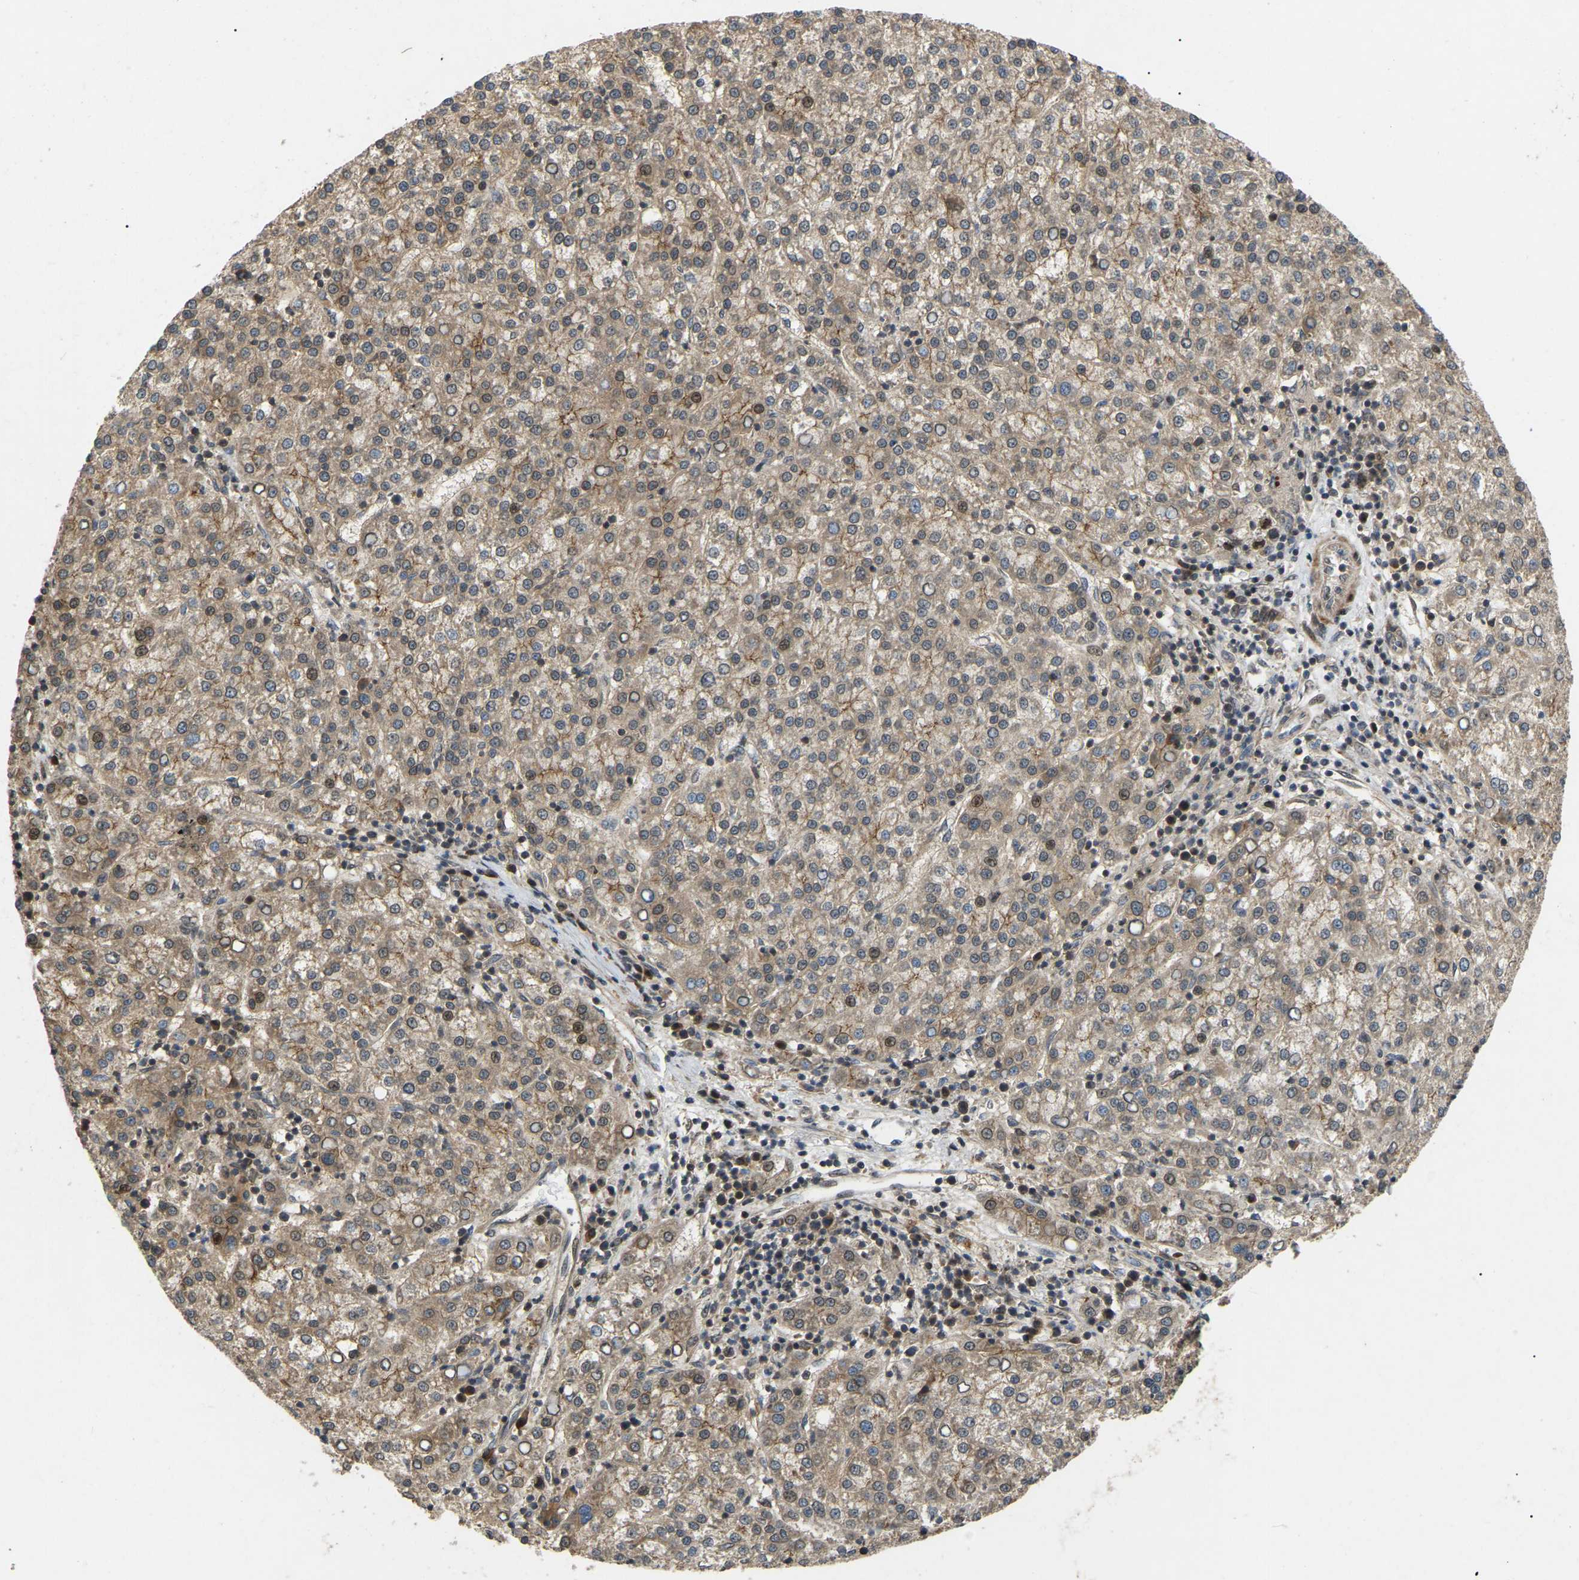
{"staining": {"intensity": "moderate", "quantity": ">75%", "location": "cytoplasmic/membranous,nuclear"}, "tissue": "liver cancer", "cell_type": "Tumor cells", "image_type": "cancer", "snomed": [{"axis": "morphology", "description": "Carcinoma, Hepatocellular, NOS"}, {"axis": "topography", "description": "Liver"}], "caption": "Protein expression analysis of human liver hepatocellular carcinoma reveals moderate cytoplasmic/membranous and nuclear expression in about >75% of tumor cells. The protein is stained brown, and the nuclei are stained in blue (DAB (3,3'-diaminobenzidine) IHC with brightfield microscopy, high magnification).", "gene": "KIAA1549", "patient": {"sex": "female", "age": 58}}